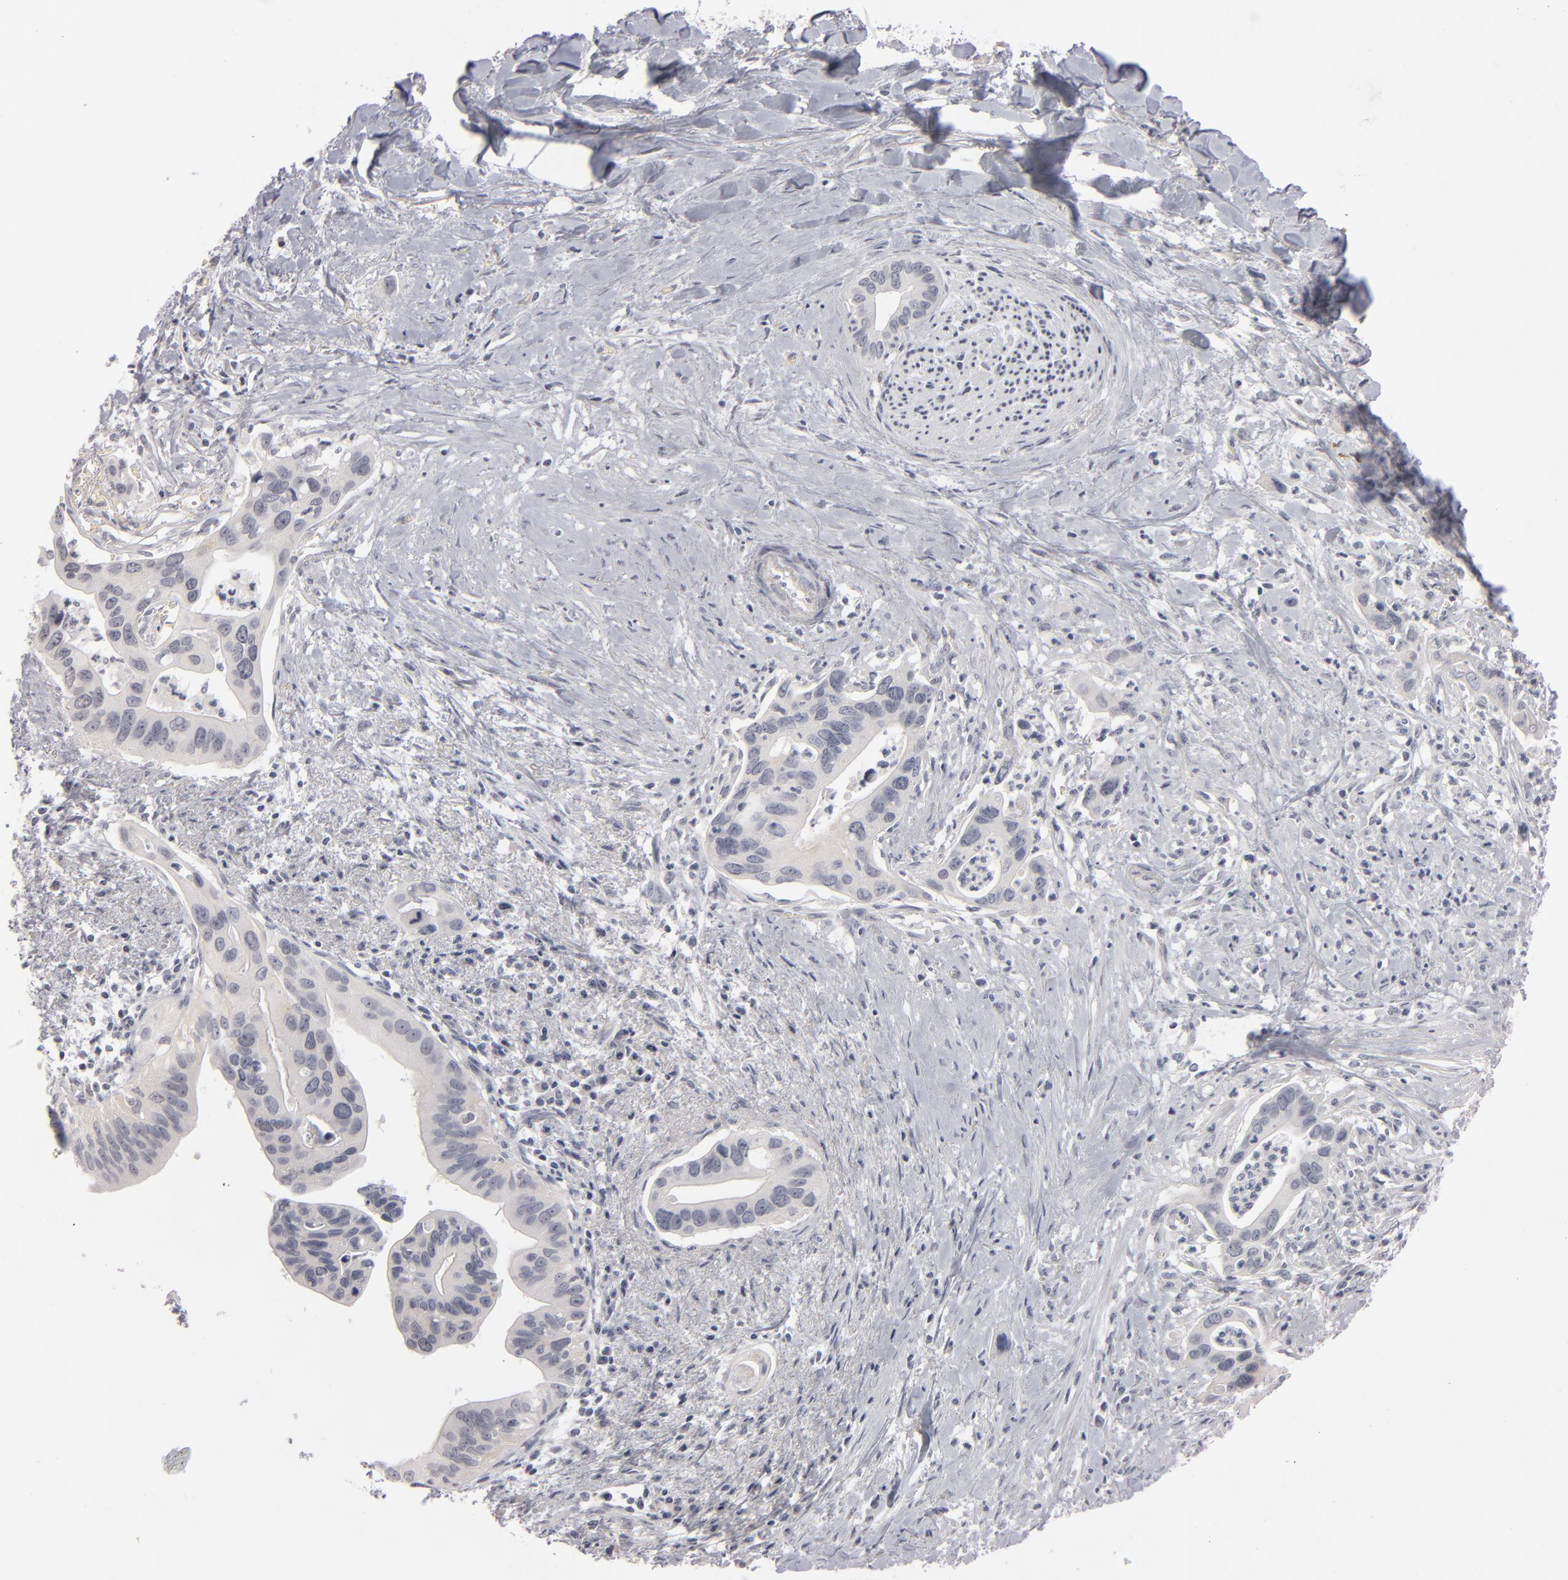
{"staining": {"intensity": "negative", "quantity": "none", "location": "none"}, "tissue": "liver cancer", "cell_type": "Tumor cells", "image_type": "cancer", "snomed": [{"axis": "morphology", "description": "Cholangiocarcinoma"}, {"axis": "topography", "description": "Liver"}], "caption": "Immunohistochemistry image of cholangiocarcinoma (liver) stained for a protein (brown), which reveals no positivity in tumor cells.", "gene": "KIAA1210", "patient": {"sex": "female", "age": 65}}